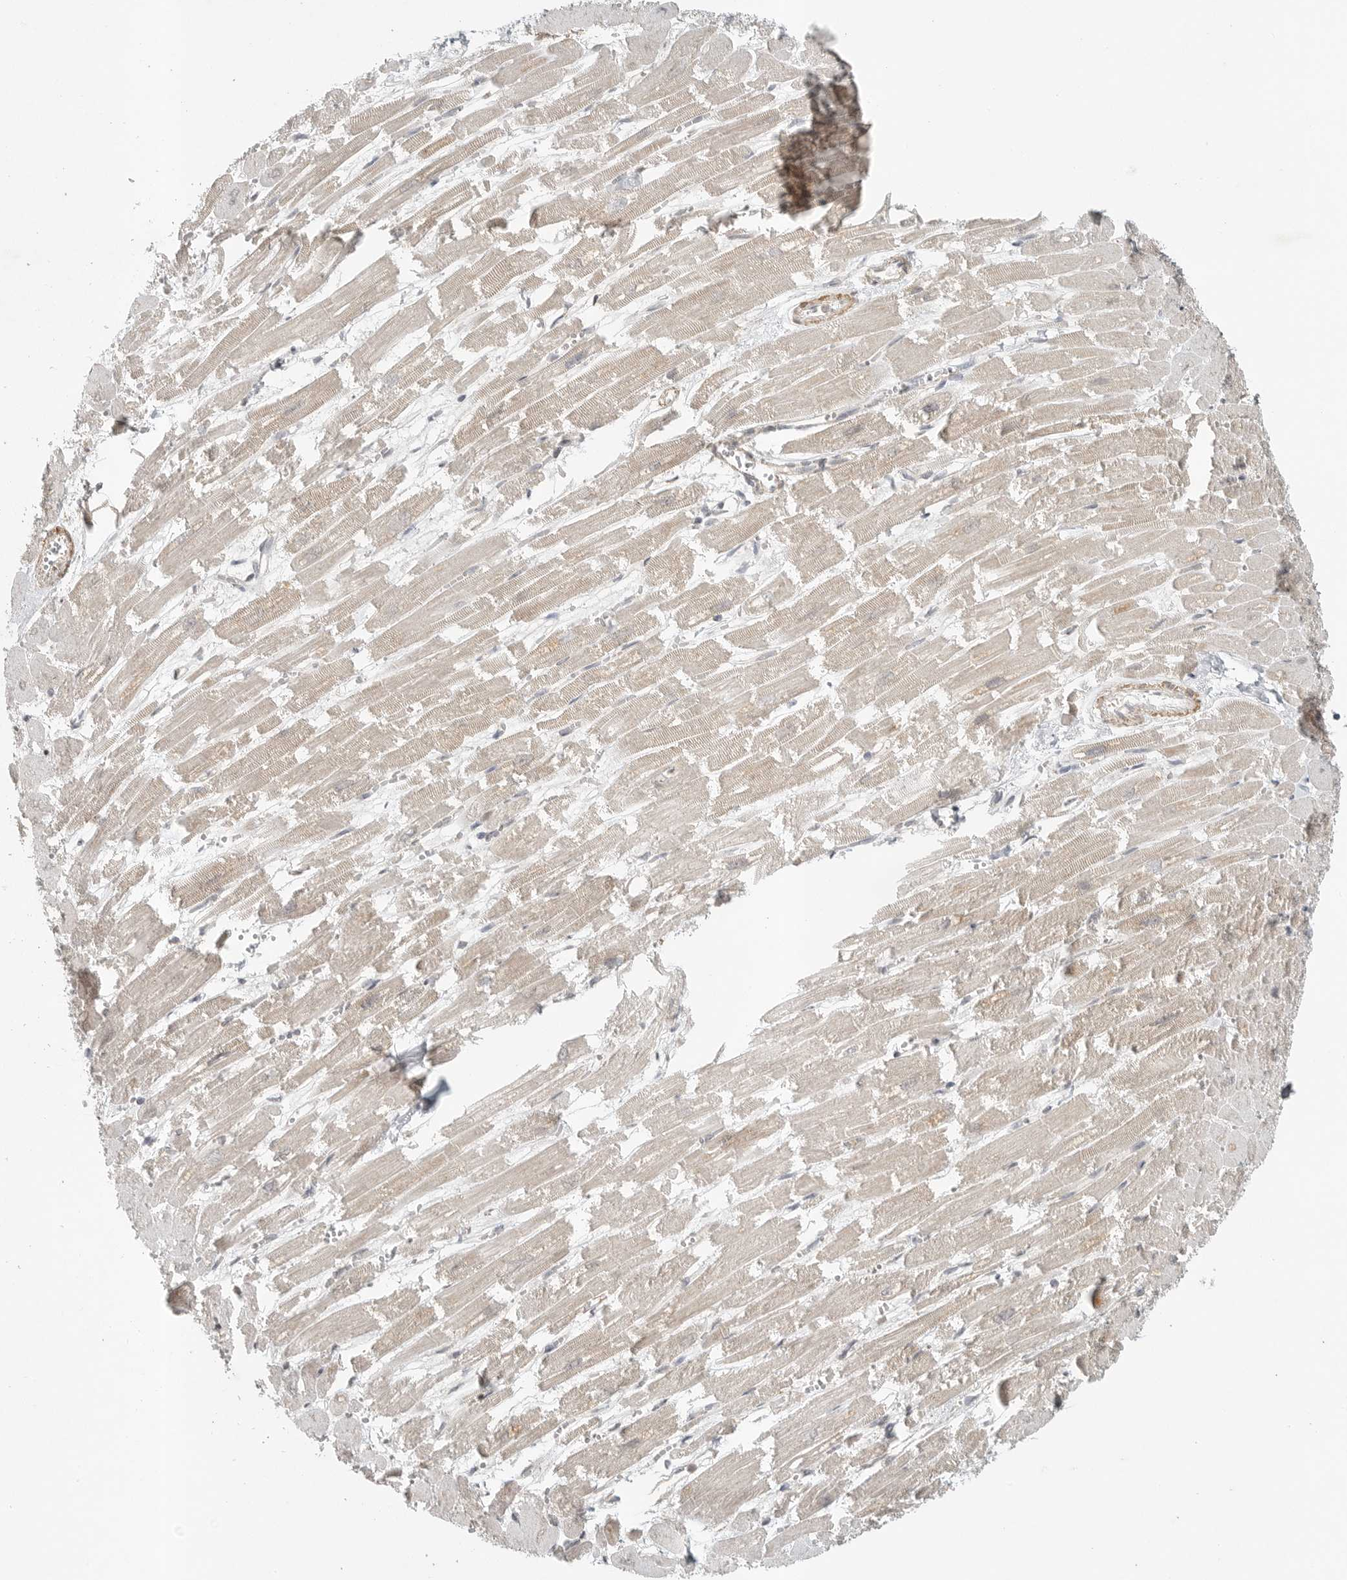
{"staining": {"intensity": "weak", "quantity": "25%-75%", "location": "cytoplasmic/membranous"}, "tissue": "heart muscle", "cell_type": "Cardiomyocytes", "image_type": "normal", "snomed": [{"axis": "morphology", "description": "Normal tissue, NOS"}, {"axis": "topography", "description": "Heart"}], "caption": "This photomicrograph shows normal heart muscle stained with immunohistochemistry (IHC) to label a protein in brown. The cytoplasmic/membranous of cardiomyocytes show weak positivity for the protein. Nuclei are counter-stained blue.", "gene": "SLC25A36", "patient": {"sex": "male", "age": 54}}